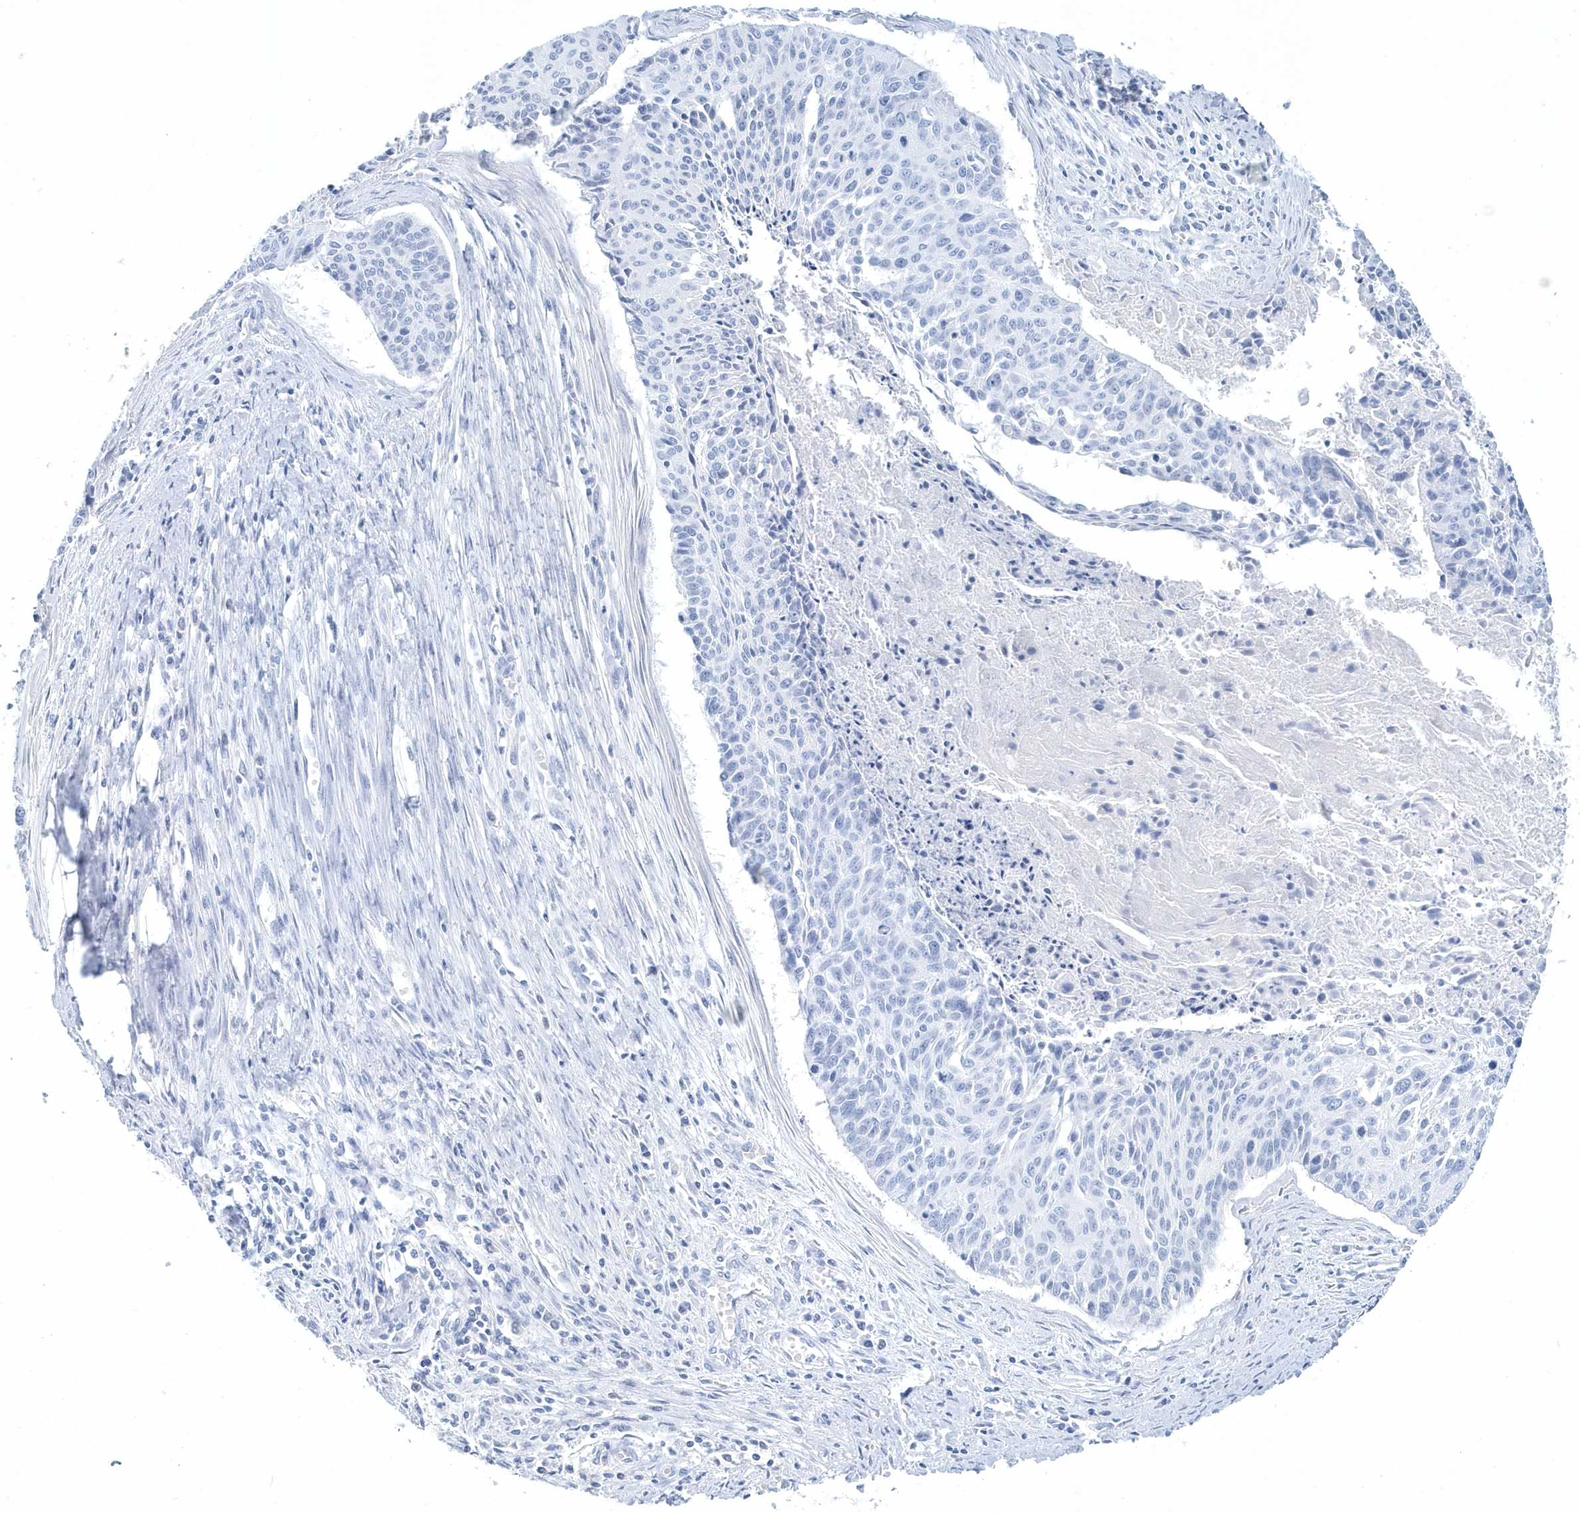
{"staining": {"intensity": "negative", "quantity": "none", "location": "none"}, "tissue": "cervical cancer", "cell_type": "Tumor cells", "image_type": "cancer", "snomed": [{"axis": "morphology", "description": "Squamous cell carcinoma, NOS"}, {"axis": "topography", "description": "Cervix"}], "caption": "Immunohistochemistry image of cervical cancer stained for a protein (brown), which shows no positivity in tumor cells.", "gene": "PTPRO", "patient": {"sex": "female", "age": 55}}